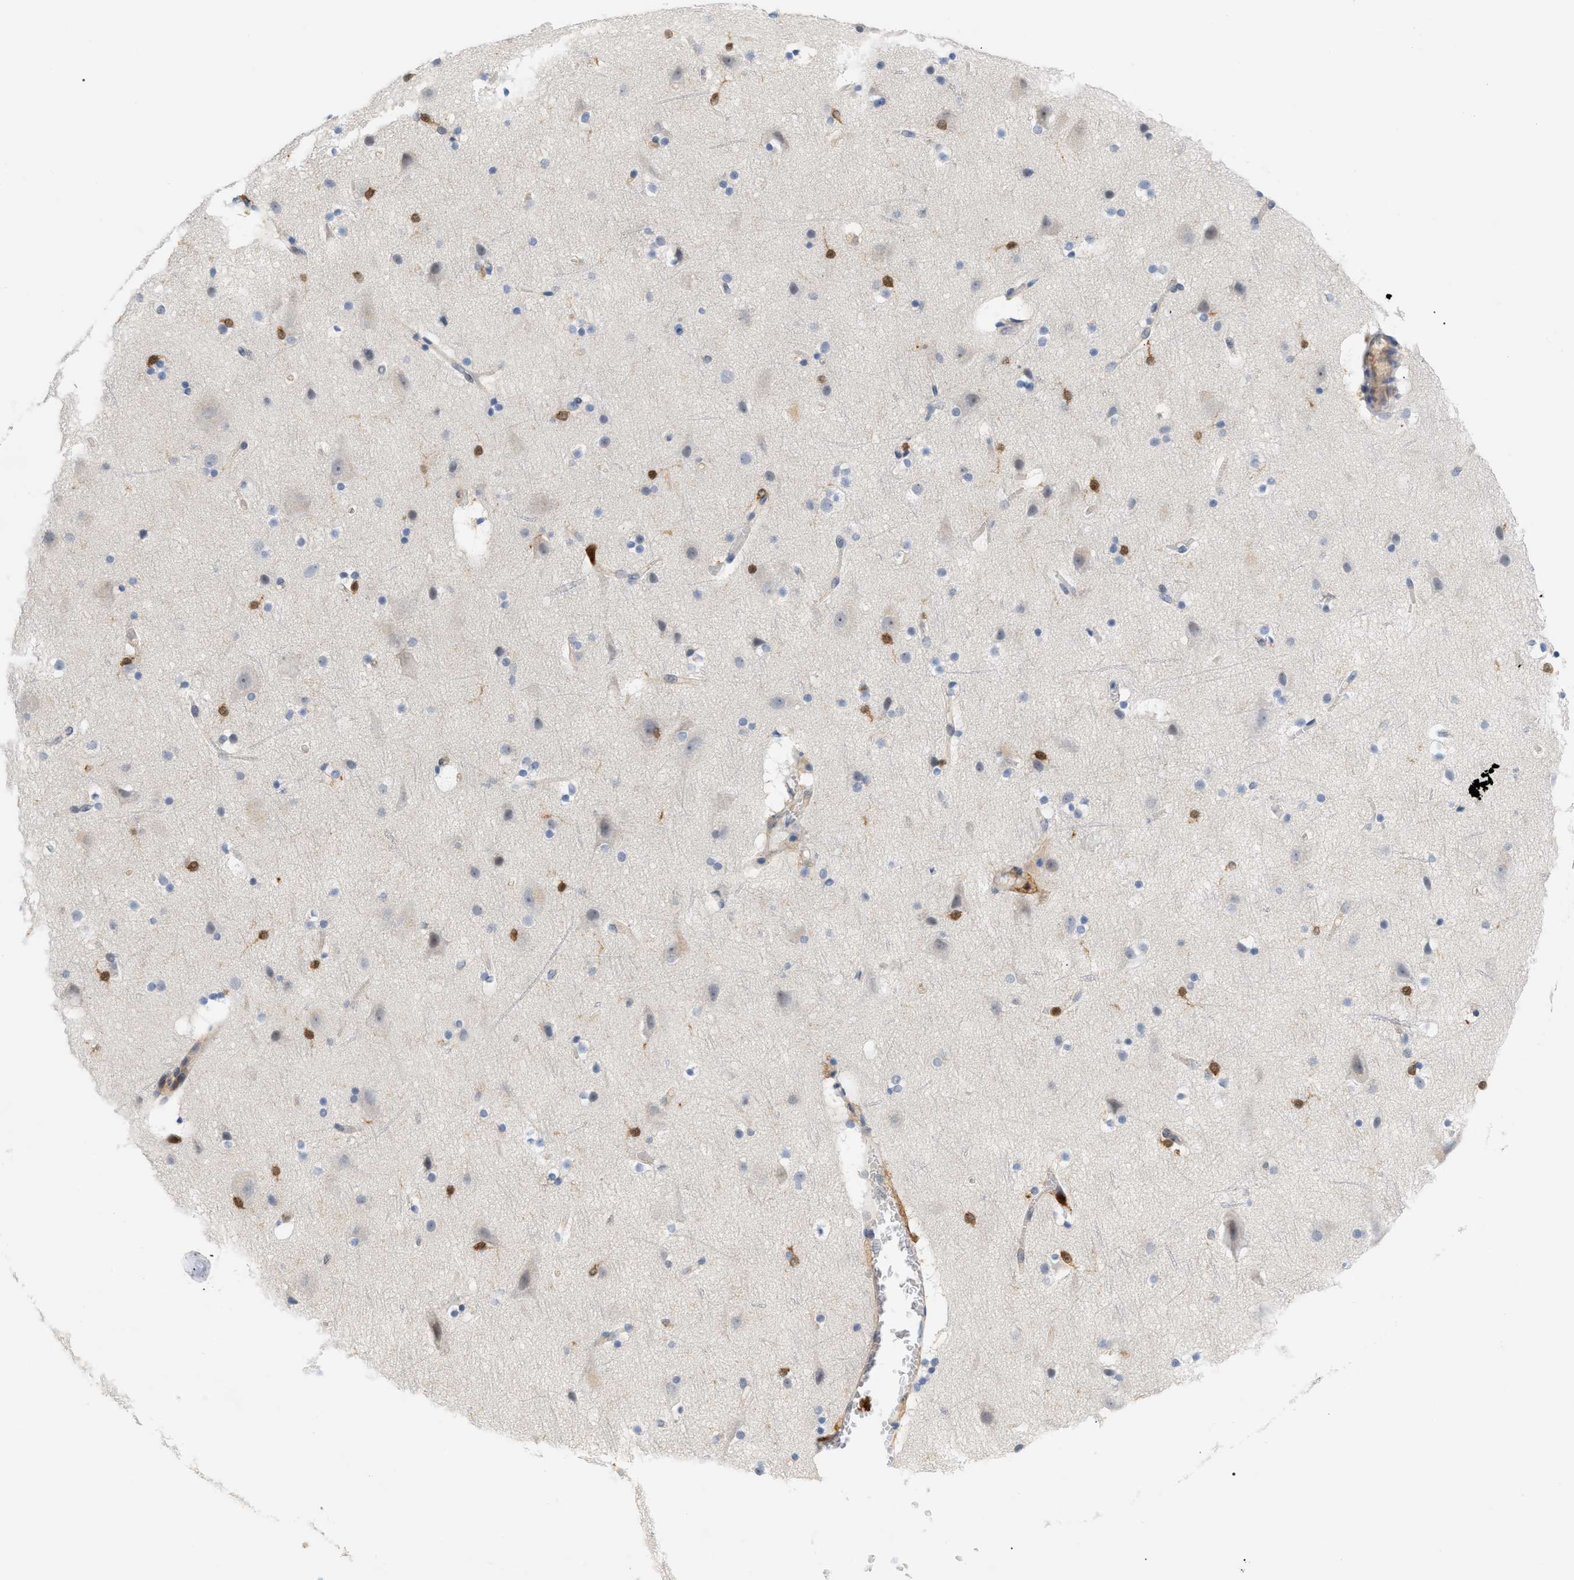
{"staining": {"intensity": "negative", "quantity": "none", "location": "none"}, "tissue": "cerebral cortex", "cell_type": "Endothelial cells", "image_type": "normal", "snomed": [{"axis": "morphology", "description": "Normal tissue, NOS"}, {"axis": "topography", "description": "Cerebral cortex"}], "caption": "This photomicrograph is of benign cerebral cortex stained with immunohistochemistry (IHC) to label a protein in brown with the nuclei are counter-stained blue. There is no expression in endothelial cells. Brightfield microscopy of immunohistochemistry stained with DAB (brown) and hematoxylin (blue), captured at high magnification.", "gene": "PYCARD", "patient": {"sex": "male", "age": 45}}